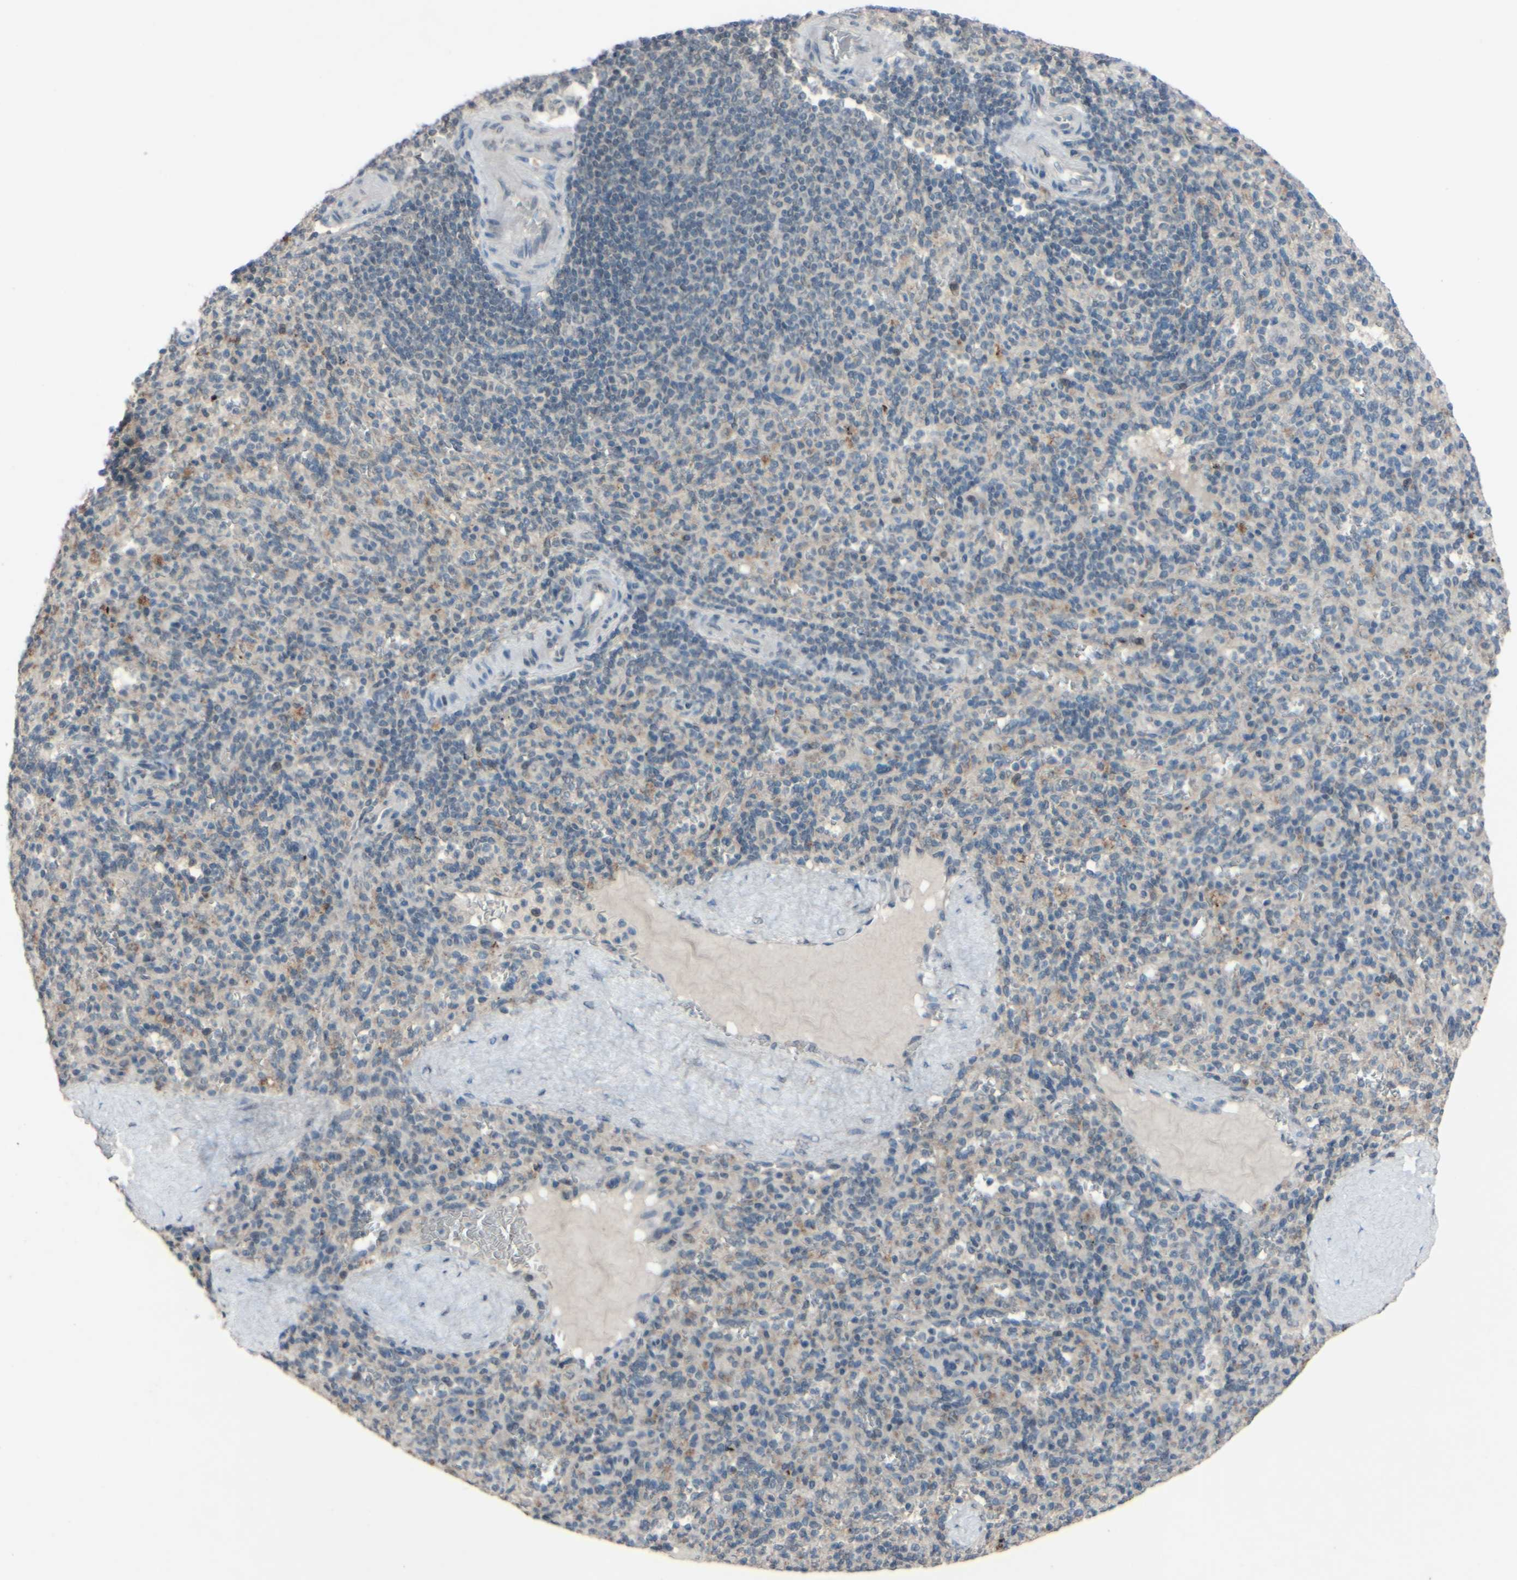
{"staining": {"intensity": "moderate", "quantity": "<25%", "location": "cytoplasmic/membranous"}, "tissue": "spleen", "cell_type": "Cells in red pulp", "image_type": "normal", "snomed": [{"axis": "morphology", "description": "Normal tissue, NOS"}, {"axis": "topography", "description": "Spleen"}], "caption": "Immunohistochemical staining of normal spleen shows moderate cytoplasmic/membranous protein staining in about <25% of cells in red pulp.", "gene": "CDCP1", "patient": {"sex": "male", "age": 36}}